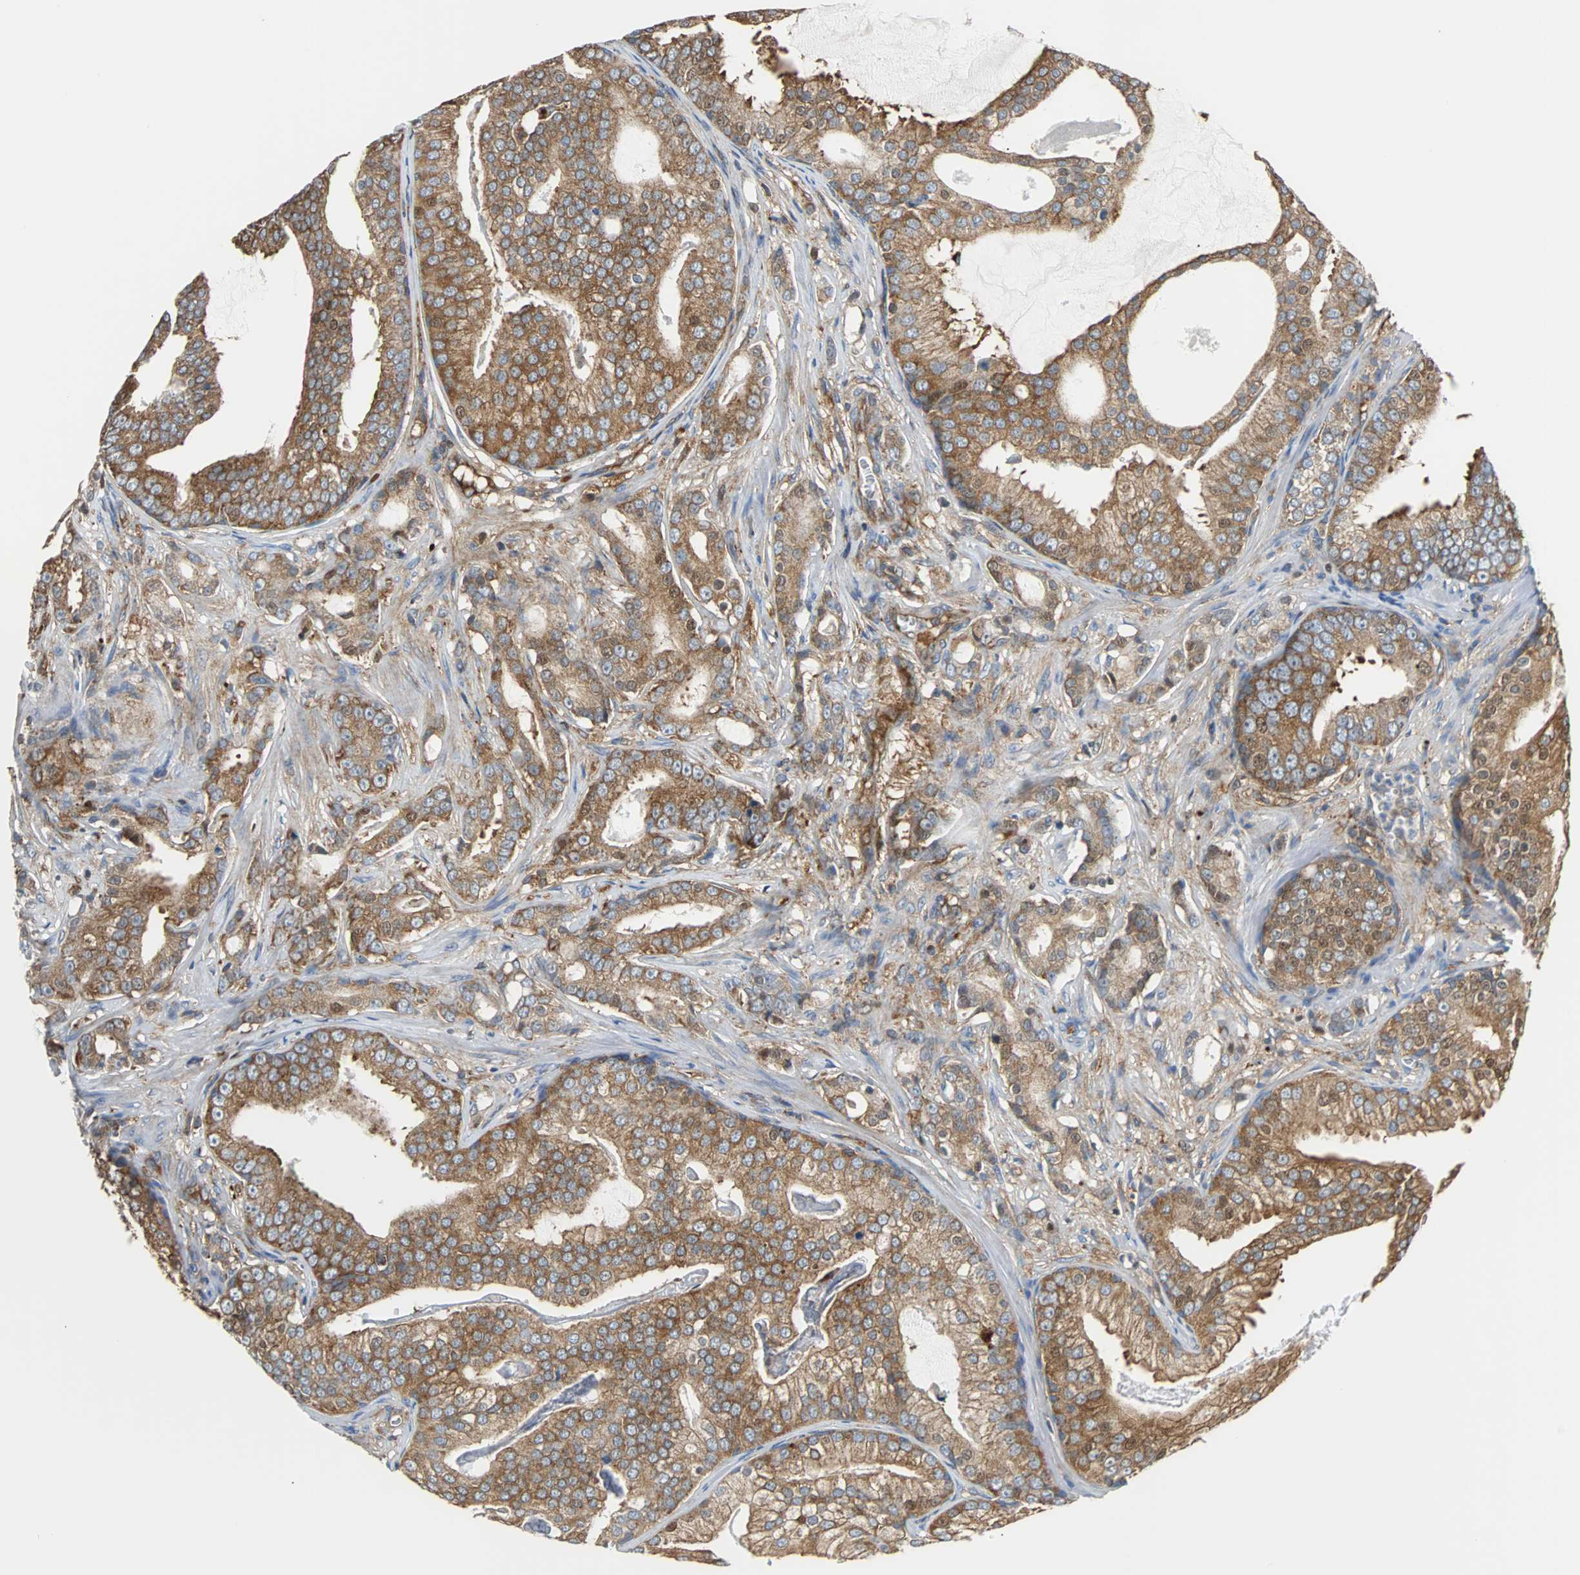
{"staining": {"intensity": "moderate", "quantity": ">75%", "location": "cytoplasmic/membranous"}, "tissue": "prostate cancer", "cell_type": "Tumor cells", "image_type": "cancer", "snomed": [{"axis": "morphology", "description": "Adenocarcinoma, Low grade"}, {"axis": "topography", "description": "Prostate"}], "caption": "Immunohistochemical staining of human prostate cancer (adenocarcinoma (low-grade)) reveals medium levels of moderate cytoplasmic/membranous protein positivity in about >75% of tumor cells.", "gene": "RELA", "patient": {"sex": "male", "age": 58}}